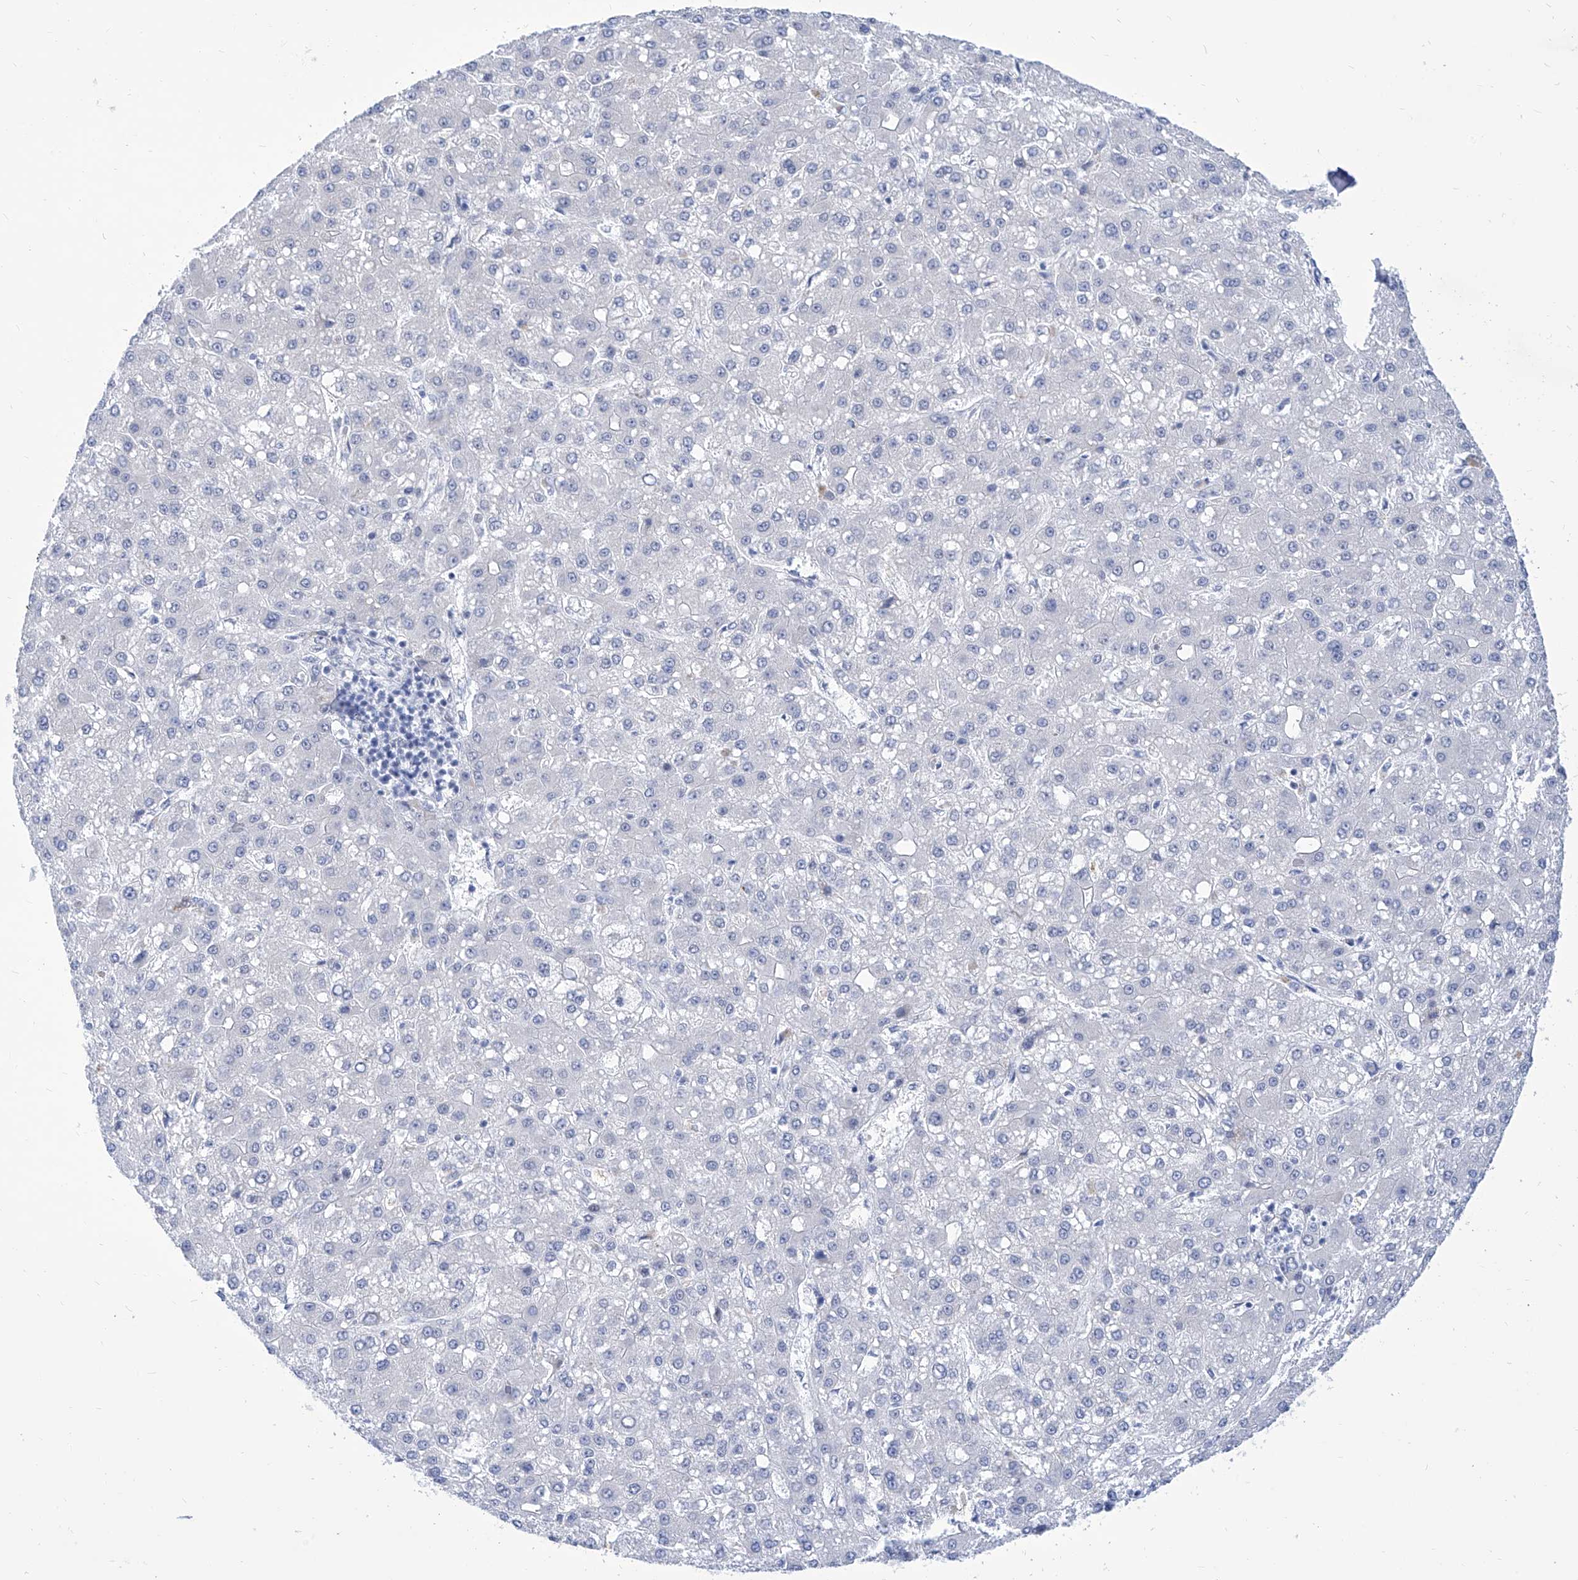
{"staining": {"intensity": "negative", "quantity": "none", "location": "none"}, "tissue": "liver cancer", "cell_type": "Tumor cells", "image_type": "cancer", "snomed": [{"axis": "morphology", "description": "Carcinoma, Hepatocellular, NOS"}, {"axis": "topography", "description": "Liver"}], "caption": "Liver hepatocellular carcinoma stained for a protein using IHC reveals no staining tumor cells.", "gene": "SART1", "patient": {"sex": "male", "age": 67}}